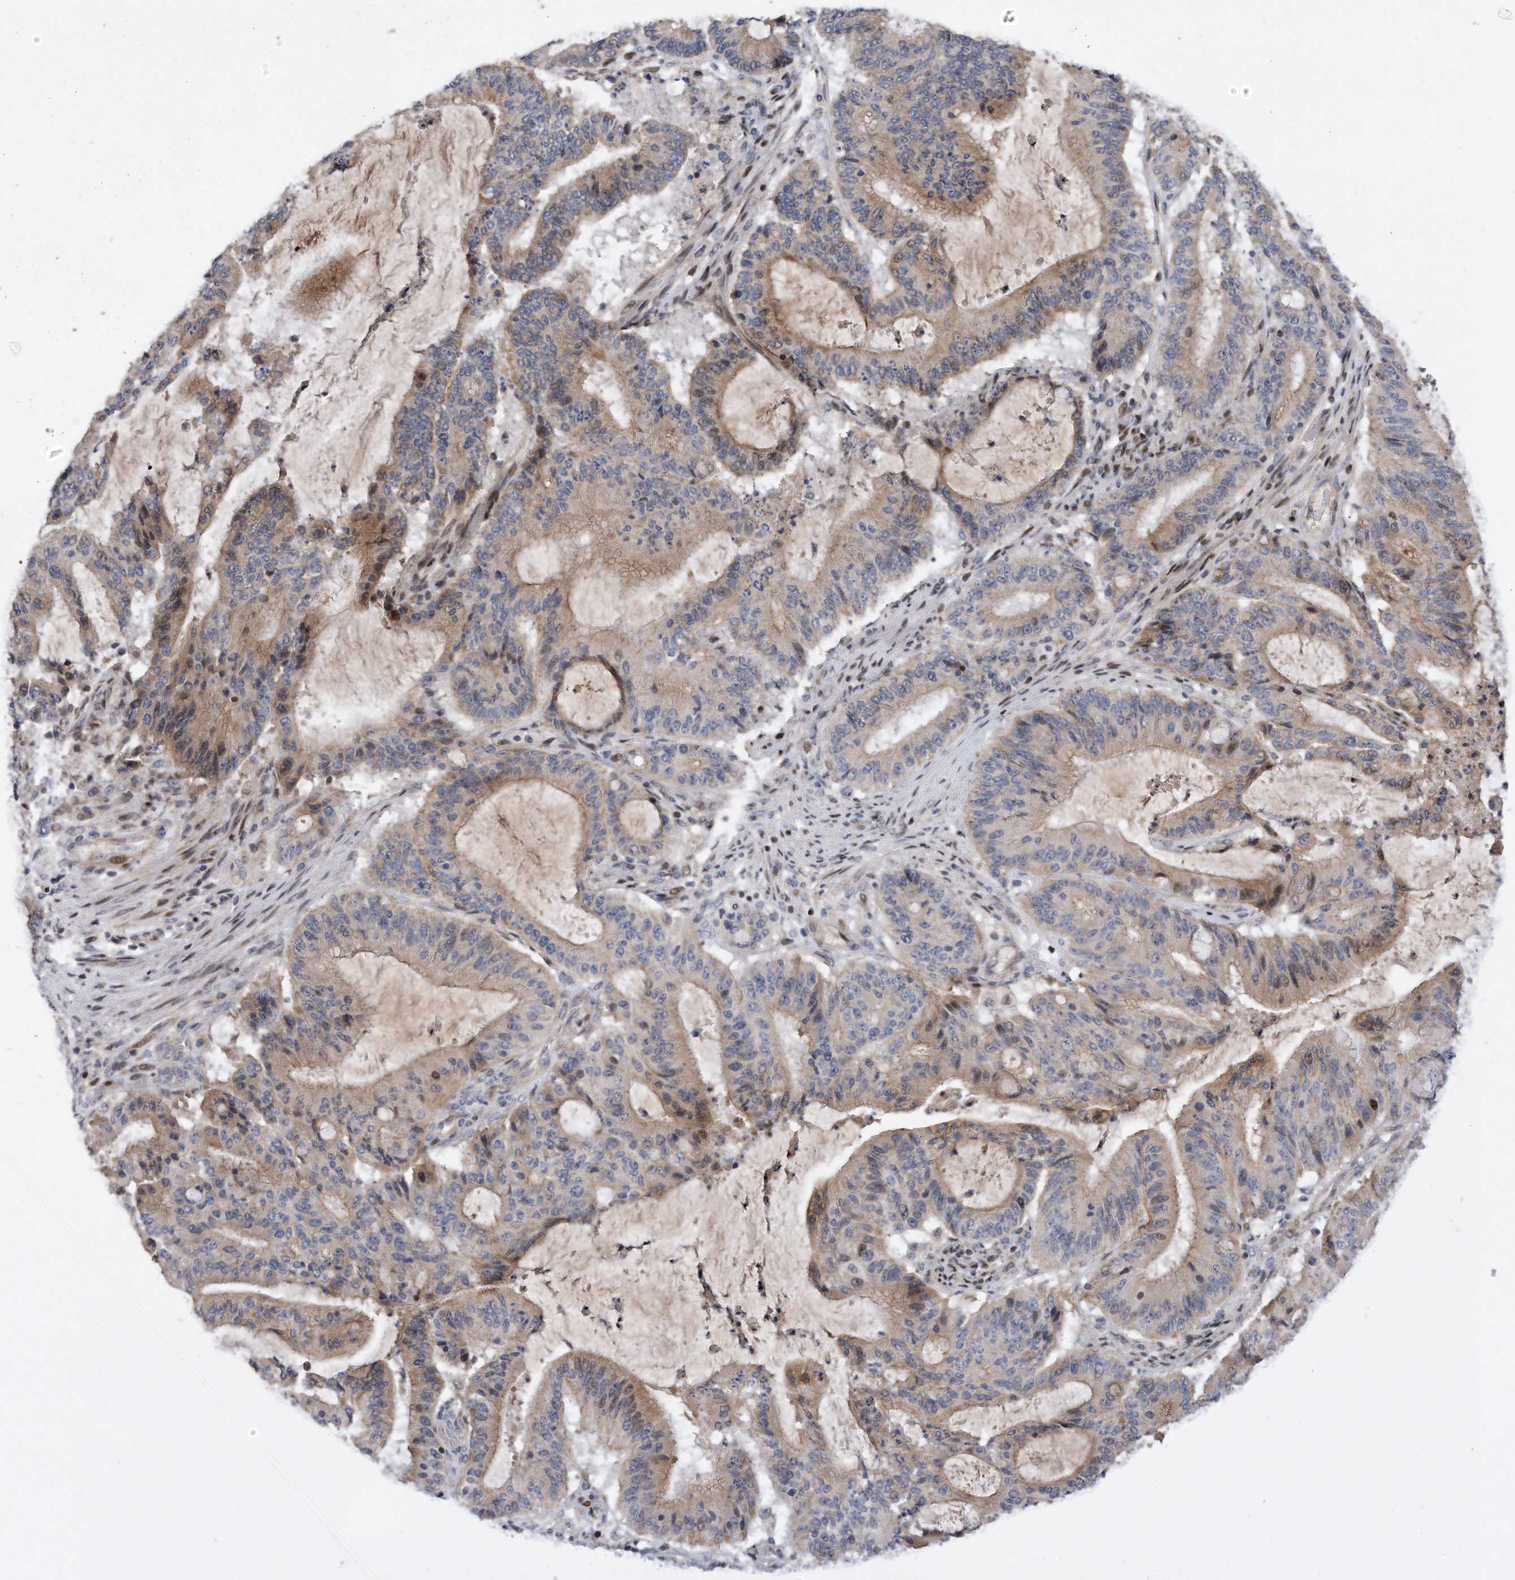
{"staining": {"intensity": "moderate", "quantity": "<25%", "location": "cytoplasmic/membranous,nuclear"}, "tissue": "liver cancer", "cell_type": "Tumor cells", "image_type": "cancer", "snomed": [{"axis": "morphology", "description": "Normal tissue, NOS"}, {"axis": "morphology", "description": "Cholangiocarcinoma"}, {"axis": "topography", "description": "Liver"}, {"axis": "topography", "description": "Peripheral nerve tissue"}], "caption": "Human cholangiocarcinoma (liver) stained with a protein marker exhibits moderate staining in tumor cells.", "gene": "CDH12", "patient": {"sex": "female", "age": 73}}